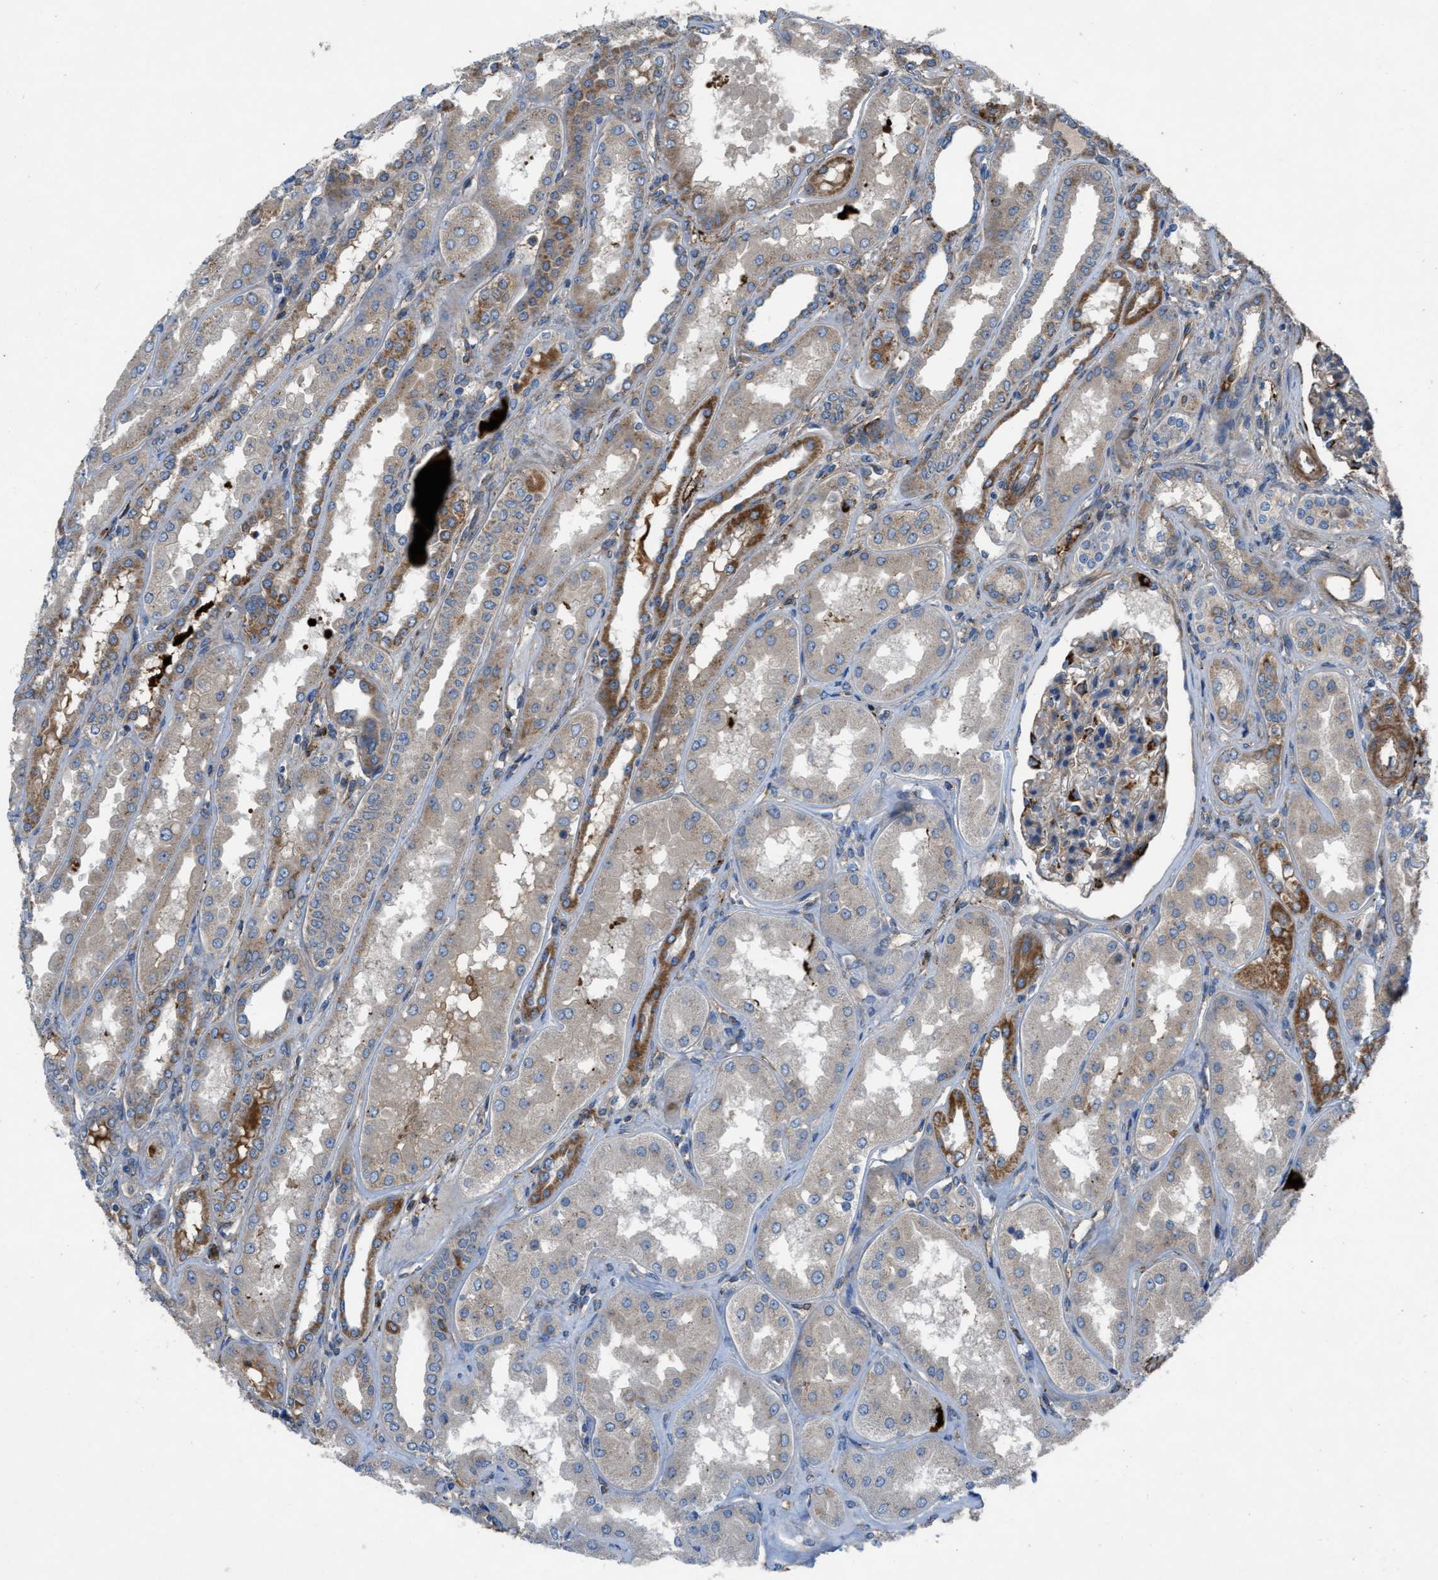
{"staining": {"intensity": "moderate", "quantity": "<25%", "location": "cytoplasmic/membranous"}, "tissue": "kidney", "cell_type": "Cells in glomeruli", "image_type": "normal", "snomed": [{"axis": "morphology", "description": "Normal tissue, NOS"}, {"axis": "topography", "description": "Kidney"}], "caption": "Kidney stained for a protein (brown) displays moderate cytoplasmic/membranous positive staining in approximately <25% of cells in glomeruli.", "gene": "SLC6A9", "patient": {"sex": "female", "age": 56}}